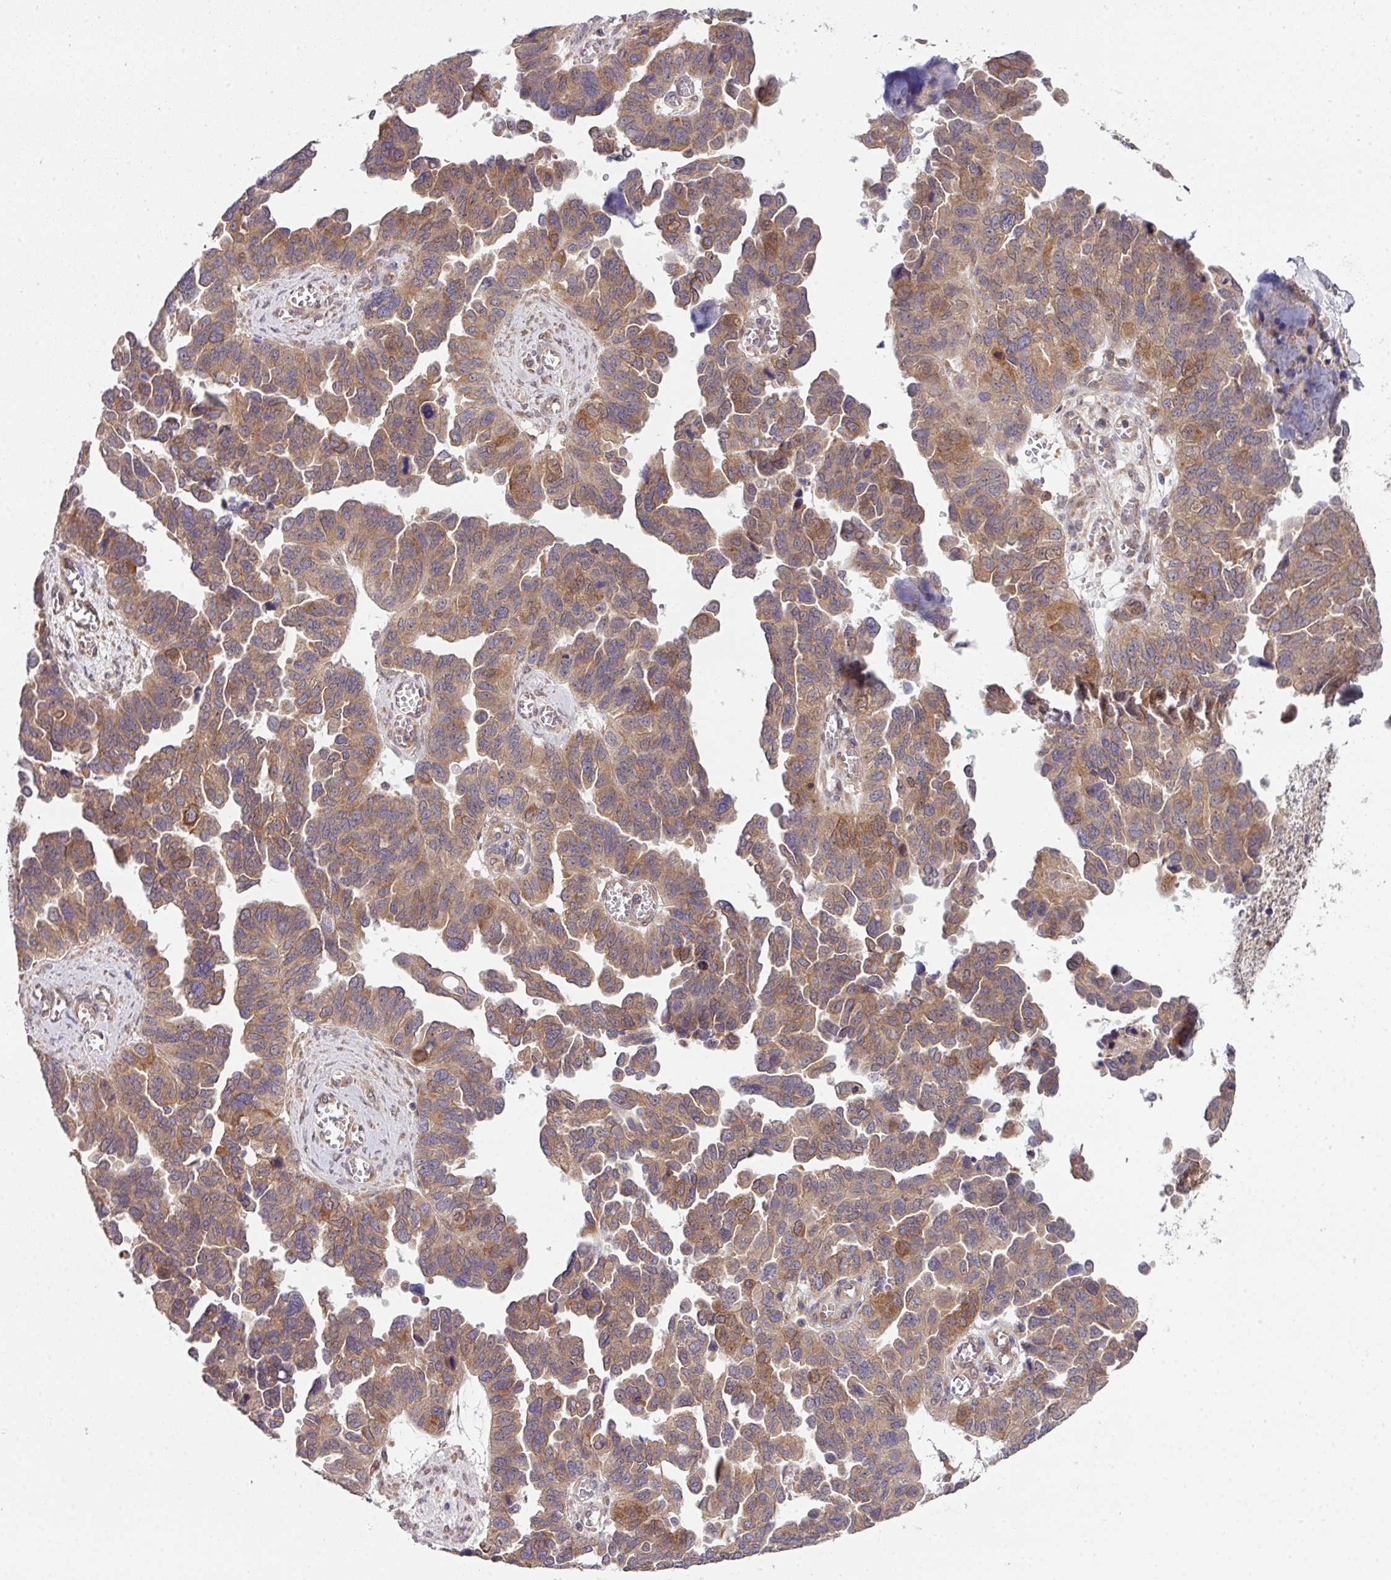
{"staining": {"intensity": "moderate", "quantity": ">75%", "location": "cytoplasmic/membranous"}, "tissue": "ovarian cancer", "cell_type": "Tumor cells", "image_type": "cancer", "snomed": [{"axis": "morphology", "description": "Cystadenocarcinoma, serous, NOS"}, {"axis": "topography", "description": "Ovary"}], "caption": "This photomicrograph displays ovarian serous cystadenocarcinoma stained with IHC to label a protein in brown. The cytoplasmic/membranous of tumor cells show moderate positivity for the protein. Nuclei are counter-stained blue.", "gene": "CAMLG", "patient": {"sex": "female", "age": 64}}